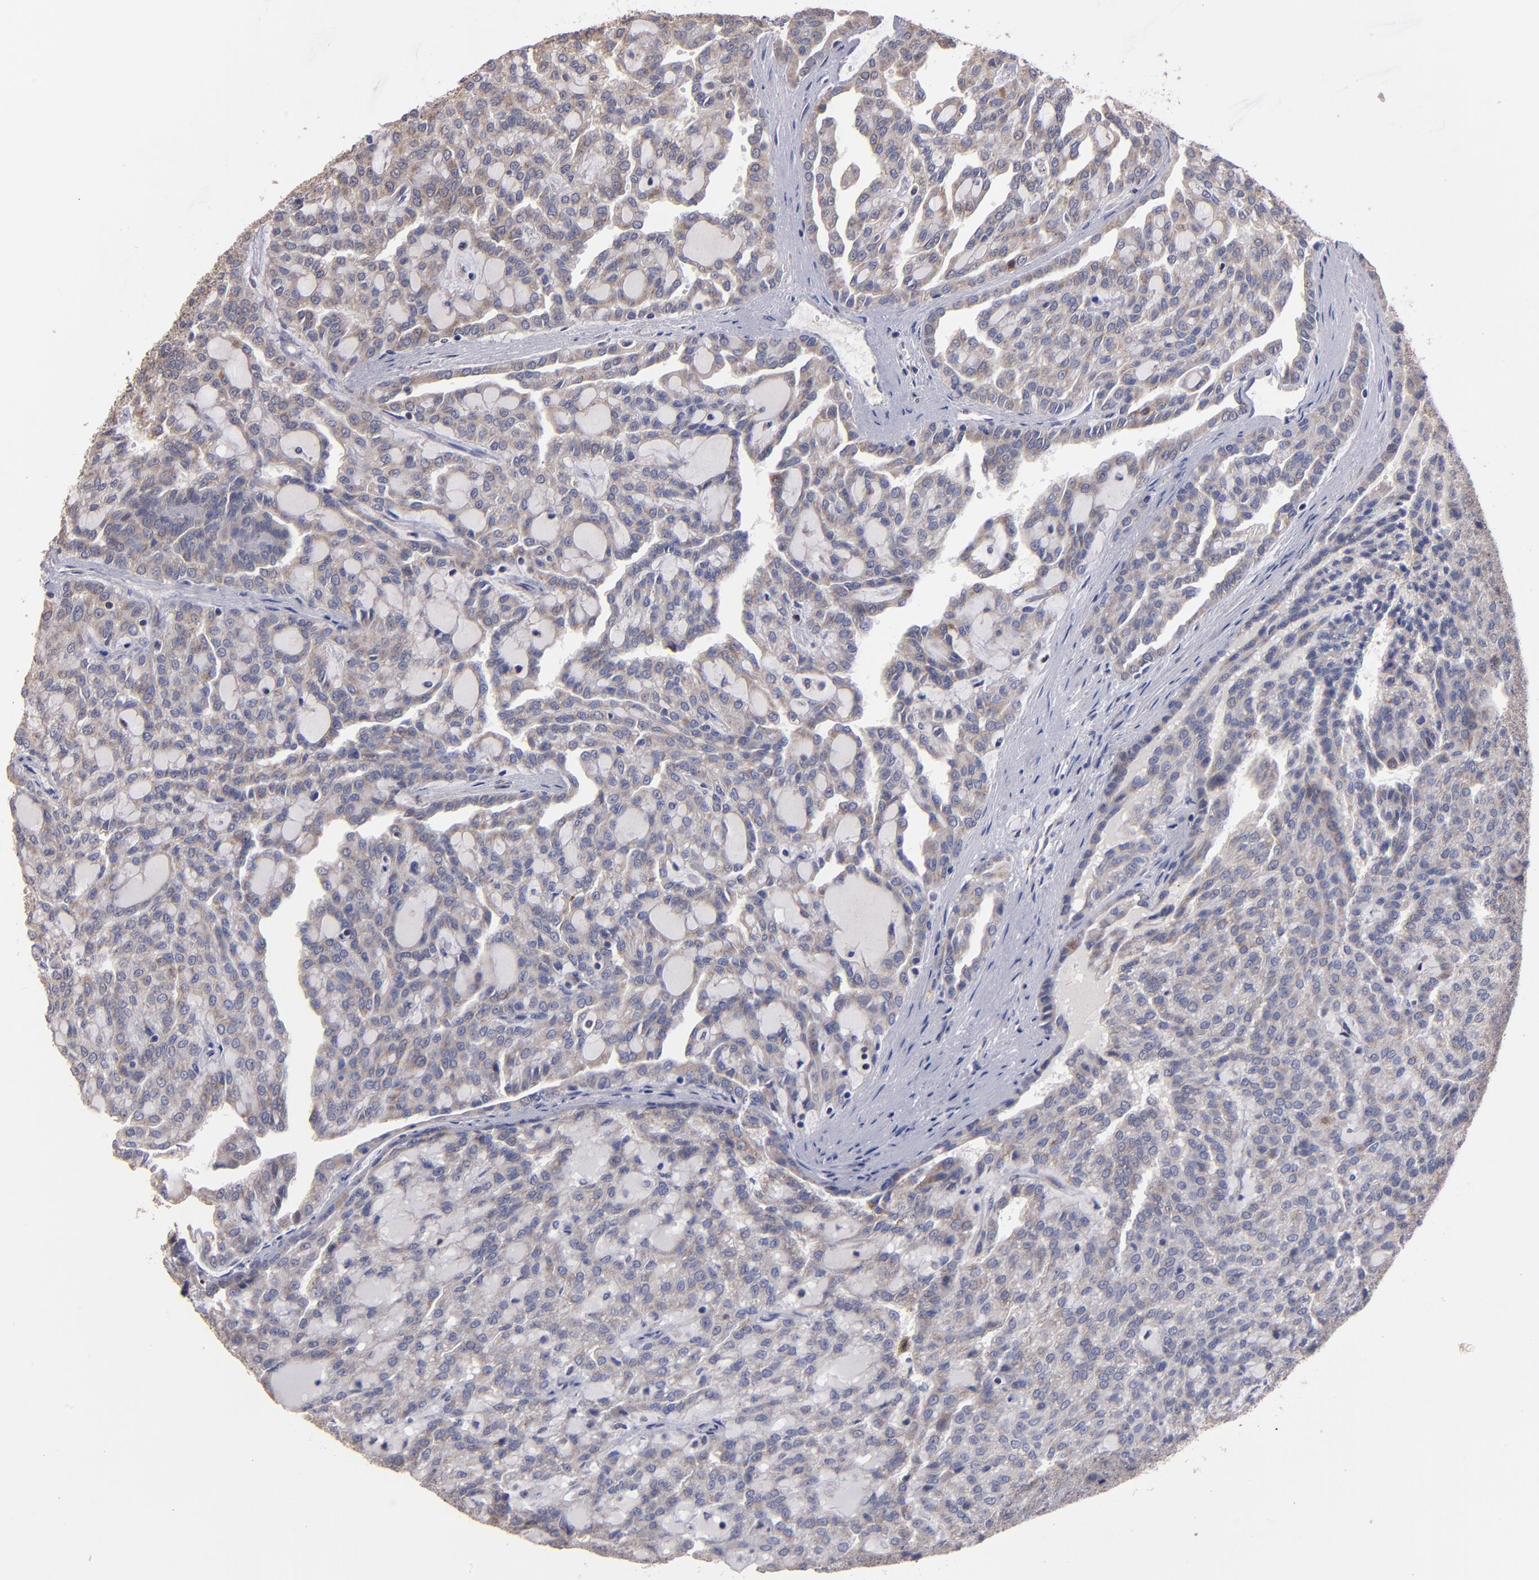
{"staining": {"intensity": "weak", "quantity": "25%-75%", "location": "cytoplasmic/membranous"}, "tissue": "renal cancer", "cell_type": "Tumor cells", "image_type": "cancer", "snomed": [{"axis": "morphology", "description": "Adenocarcinoma, NOS"}, {"axis": "topography", "description": "Kidney"}], "caption": "A photomicrograph of adenocarcinoma (renal) stained for a protein displays weak cytoplasmic/membranous brown staining in tumor cells.", "gene": "DIABLO", "patient": {"sex": "male", "age": 63}}